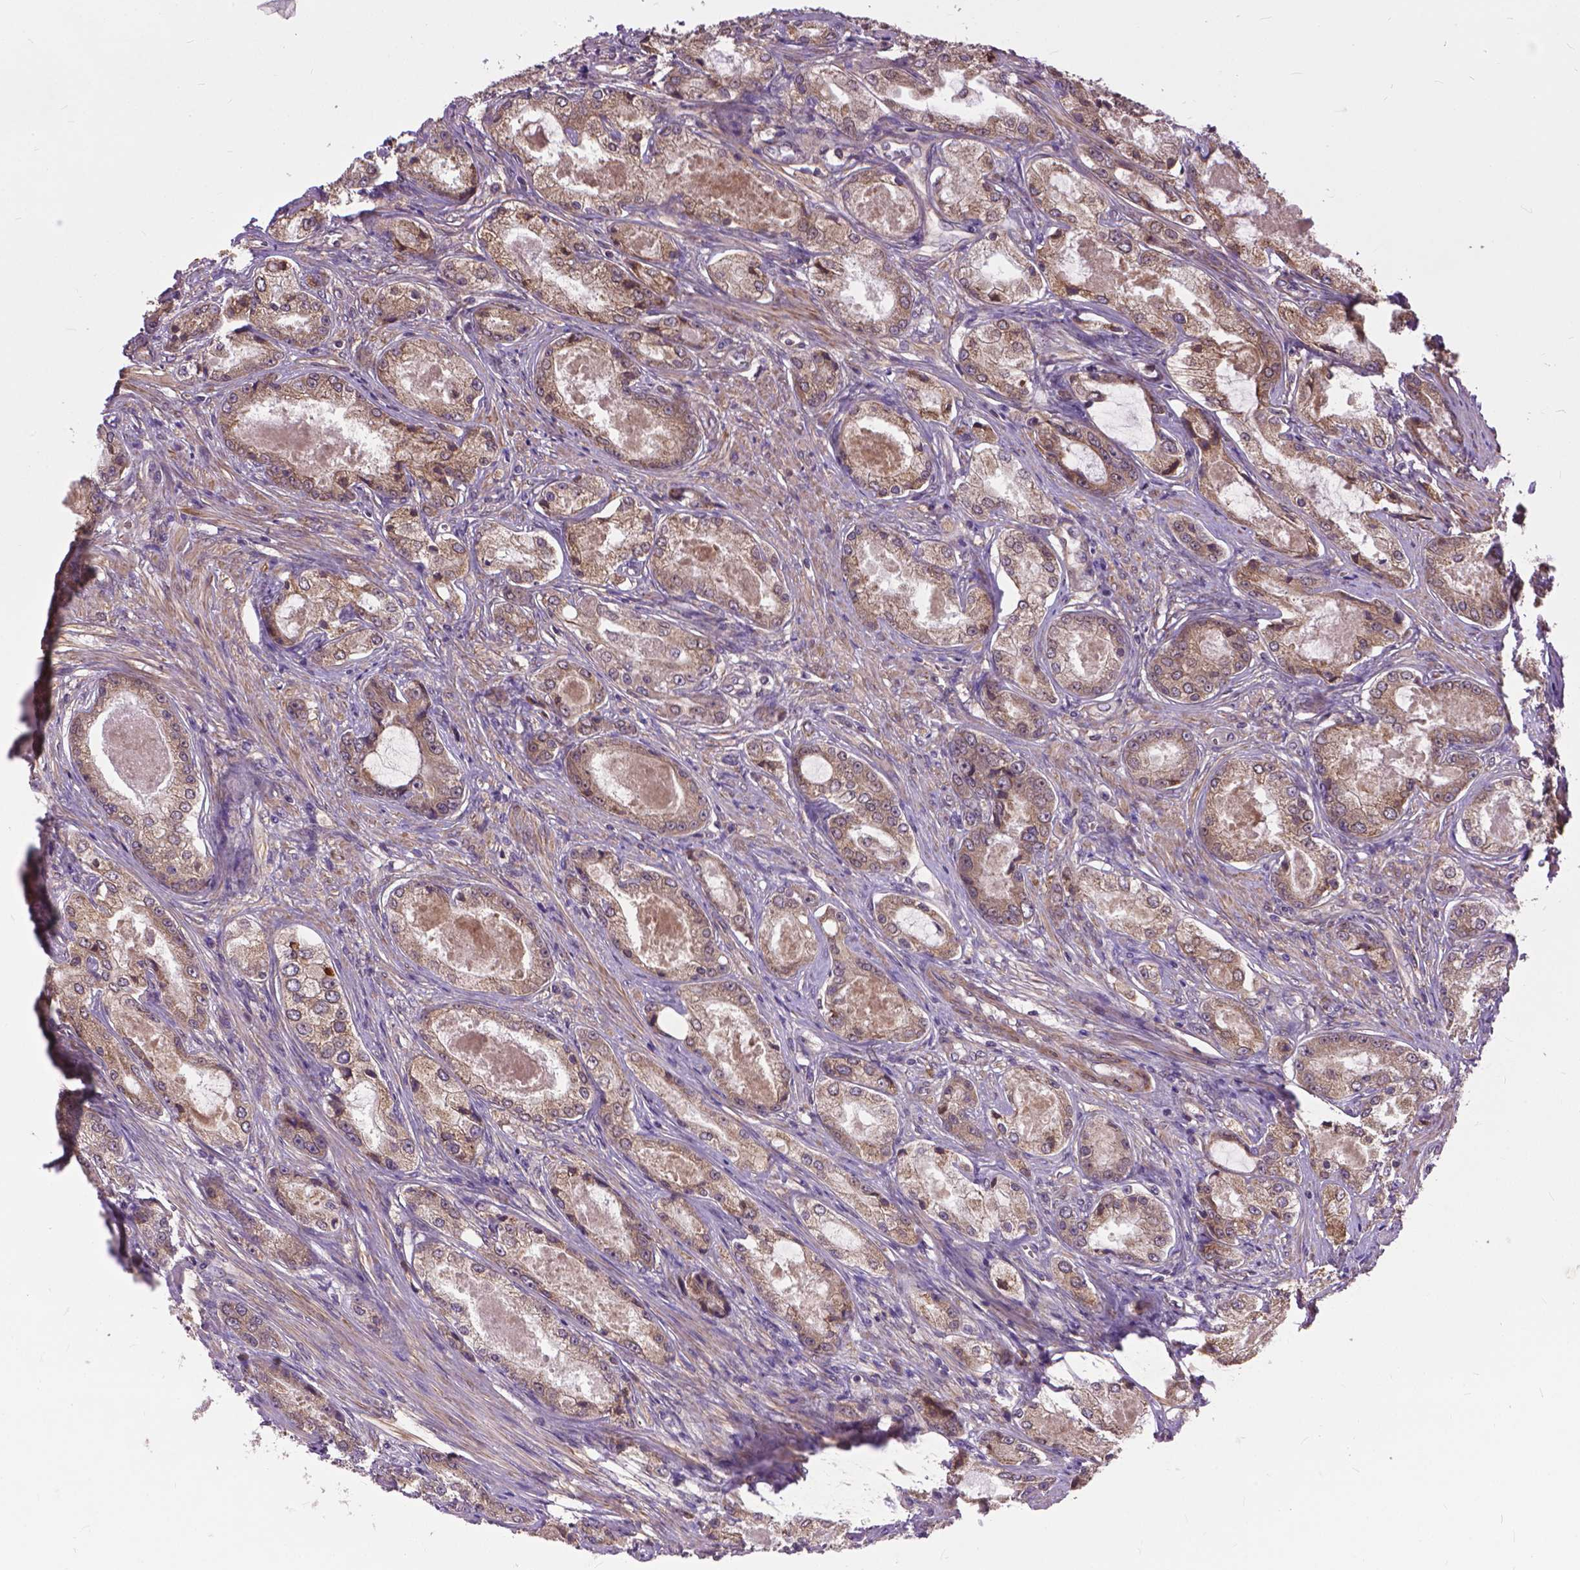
{"staining": {"intensity": "moderate", "quantity": ">75%", "location": "cytoplasmic/membranous"}, "tissue": "prostate cancer", "cell_type": "Tumor cells", "image_type": "cancer", "snomed": [{"axis": "morphology", "description": "Adenocarcinoma, Low grade"}, {"axis": "topography", "description": "Prostate"}], "caption": "Prostate adenocarcinoma (low-grade) stained with DAB (3,3'-diaminobenzidine) immunohistochemistry (IHC) exhibits medium levels of moderate cytoplasmic/membranous staining in about >75% of tumor cells.", "gene": "ZNF616", "patient": {"sex": "male", "age": 68}}